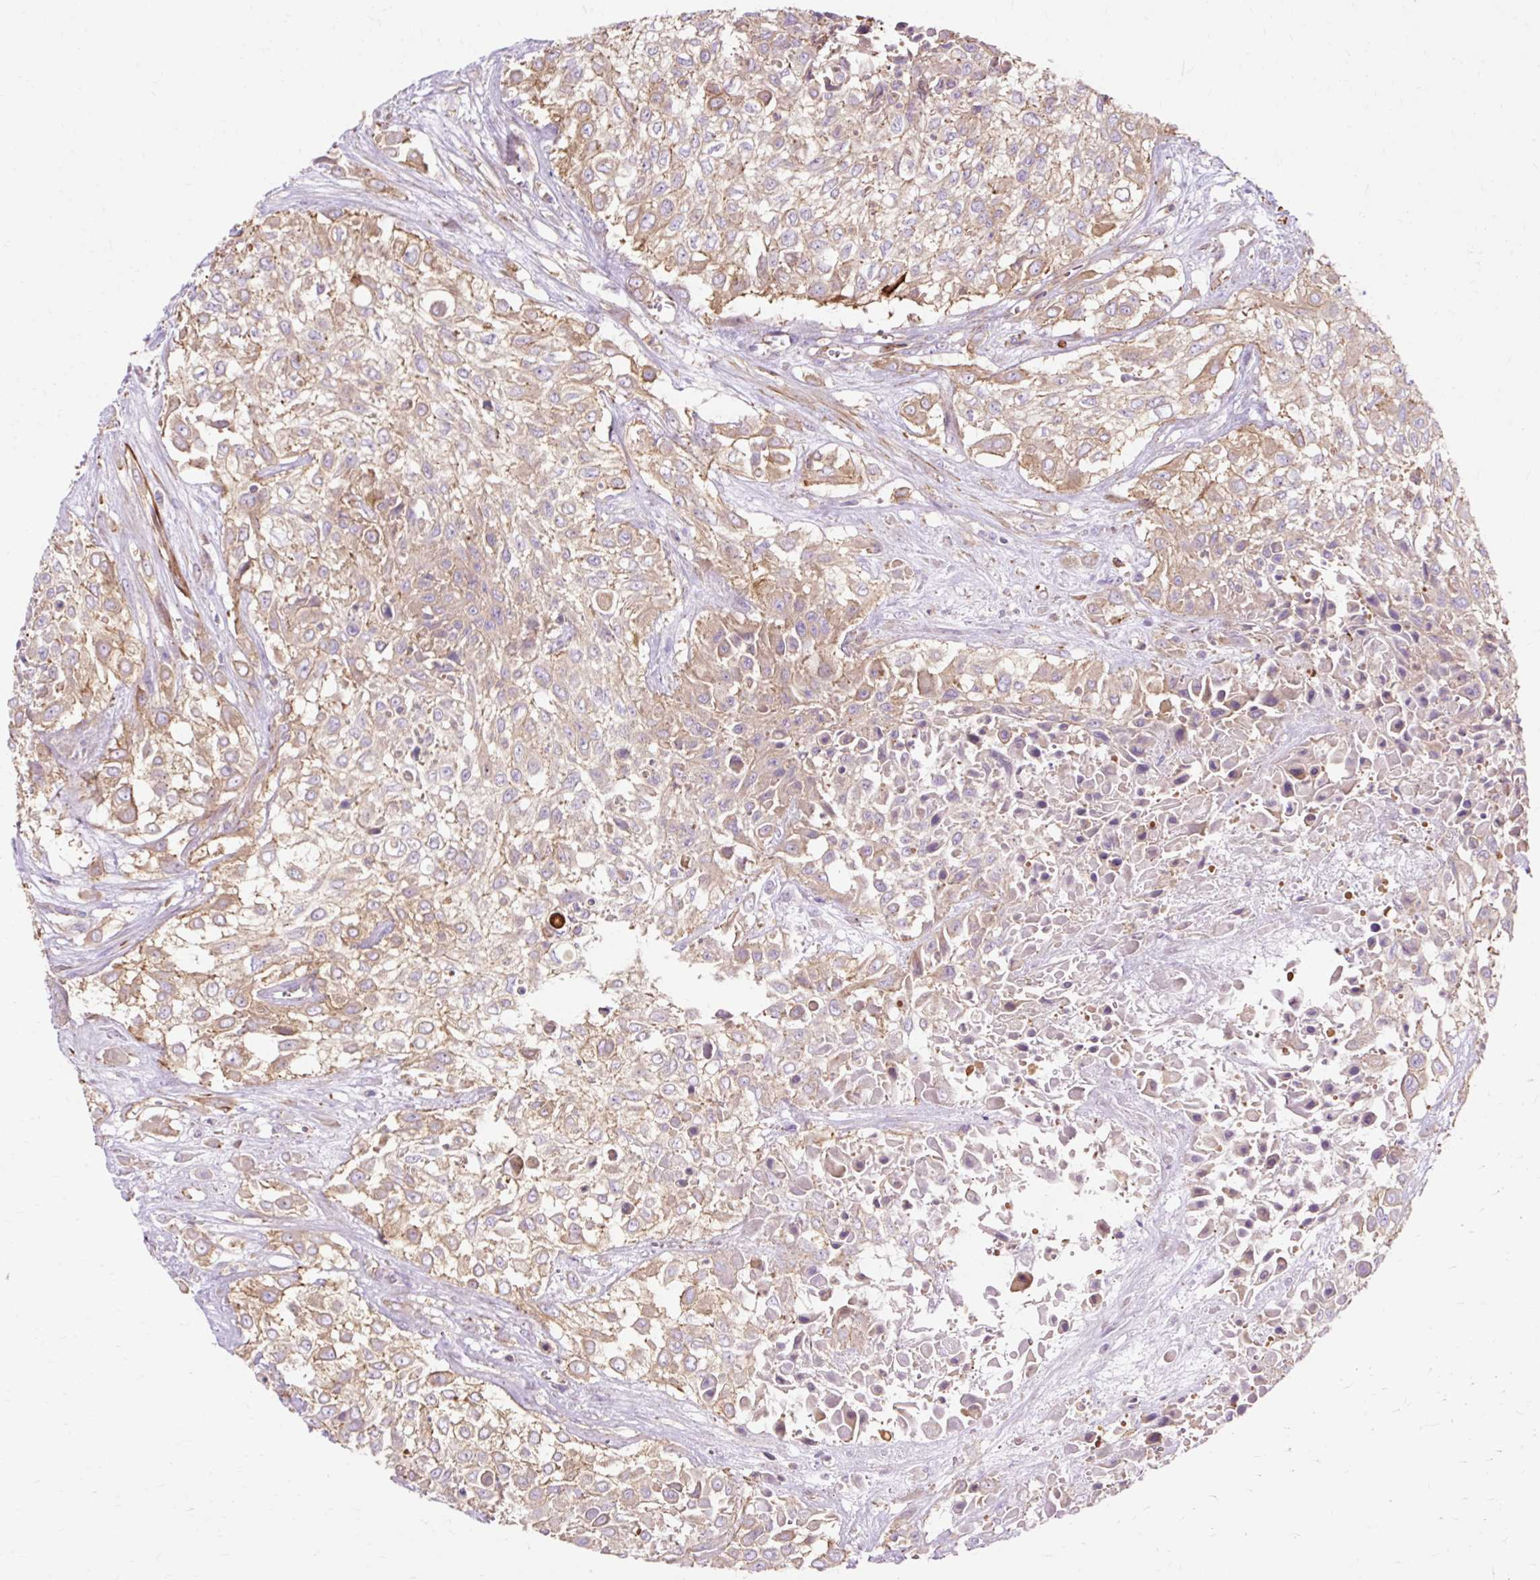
{"staining": {"intensity": "weak", "quantity": ">75%", "location": "cytoplasmic/membranous"}, "tissue": "urothelial cancer", "cell_type": "Tumor cells", "image_type": "cancer", "snomed": [{"axis": "morphology", "description": "Urothelial carcinoma, High grade"}, {"axis": "topography", "description": "Urinary bladder"}], "caption": "Human urothelial carcinoma (high-grade) stained with a brown dye displays weak cytoplasmic/membranous positive staining in about >75% of tumor cells.", "gene": "TBC1D2B", "patient": {"sex": "male", "age": 57}}